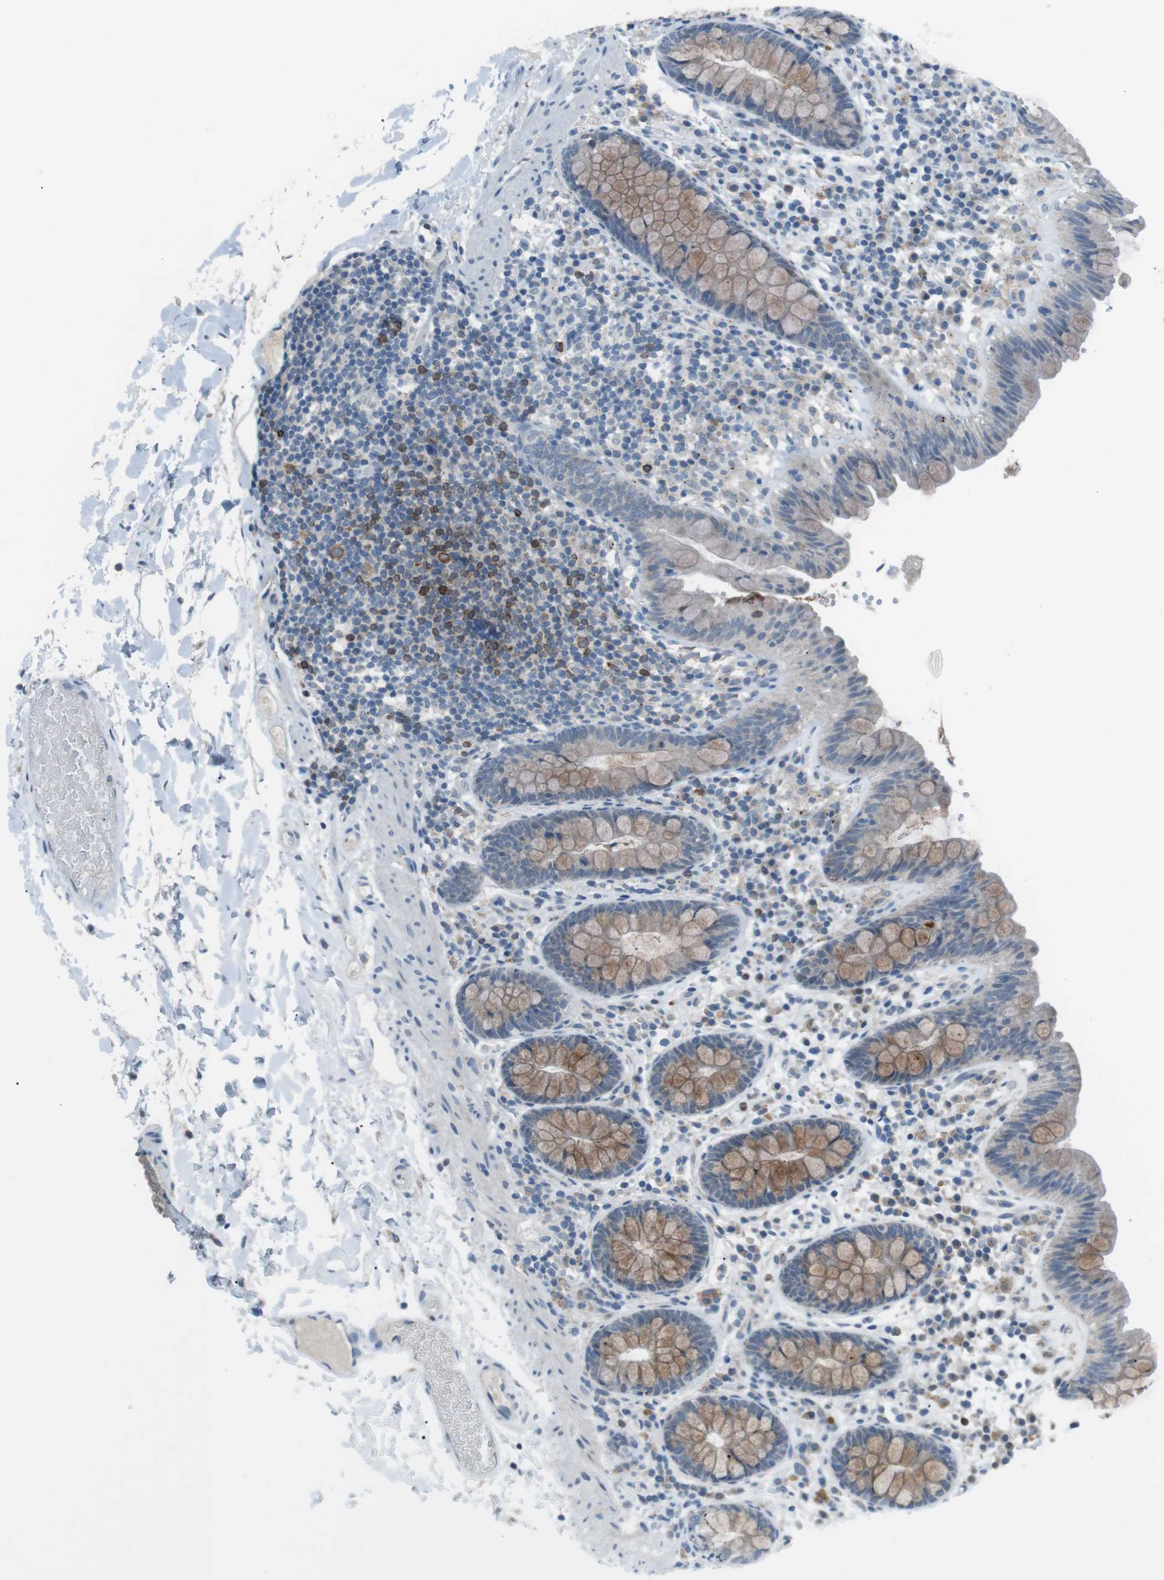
{"staining": {"intensity": "negative", "quantity": "none", "location": "none"}, "tissue": "colon", "cell_type": "Endothelial cells", "image_type": "normal", "snomed": [{"axis": "morphology", "description": "Normal tissue, NOS"}, {"axis": "topography", "description": "Colon"}], "caption": "Immunohistochemical staining of normal colon reveals no significant positivity in endothelial cells.", "gene": "FCRLA", "patient": {"sex": "female", "age": 80}}